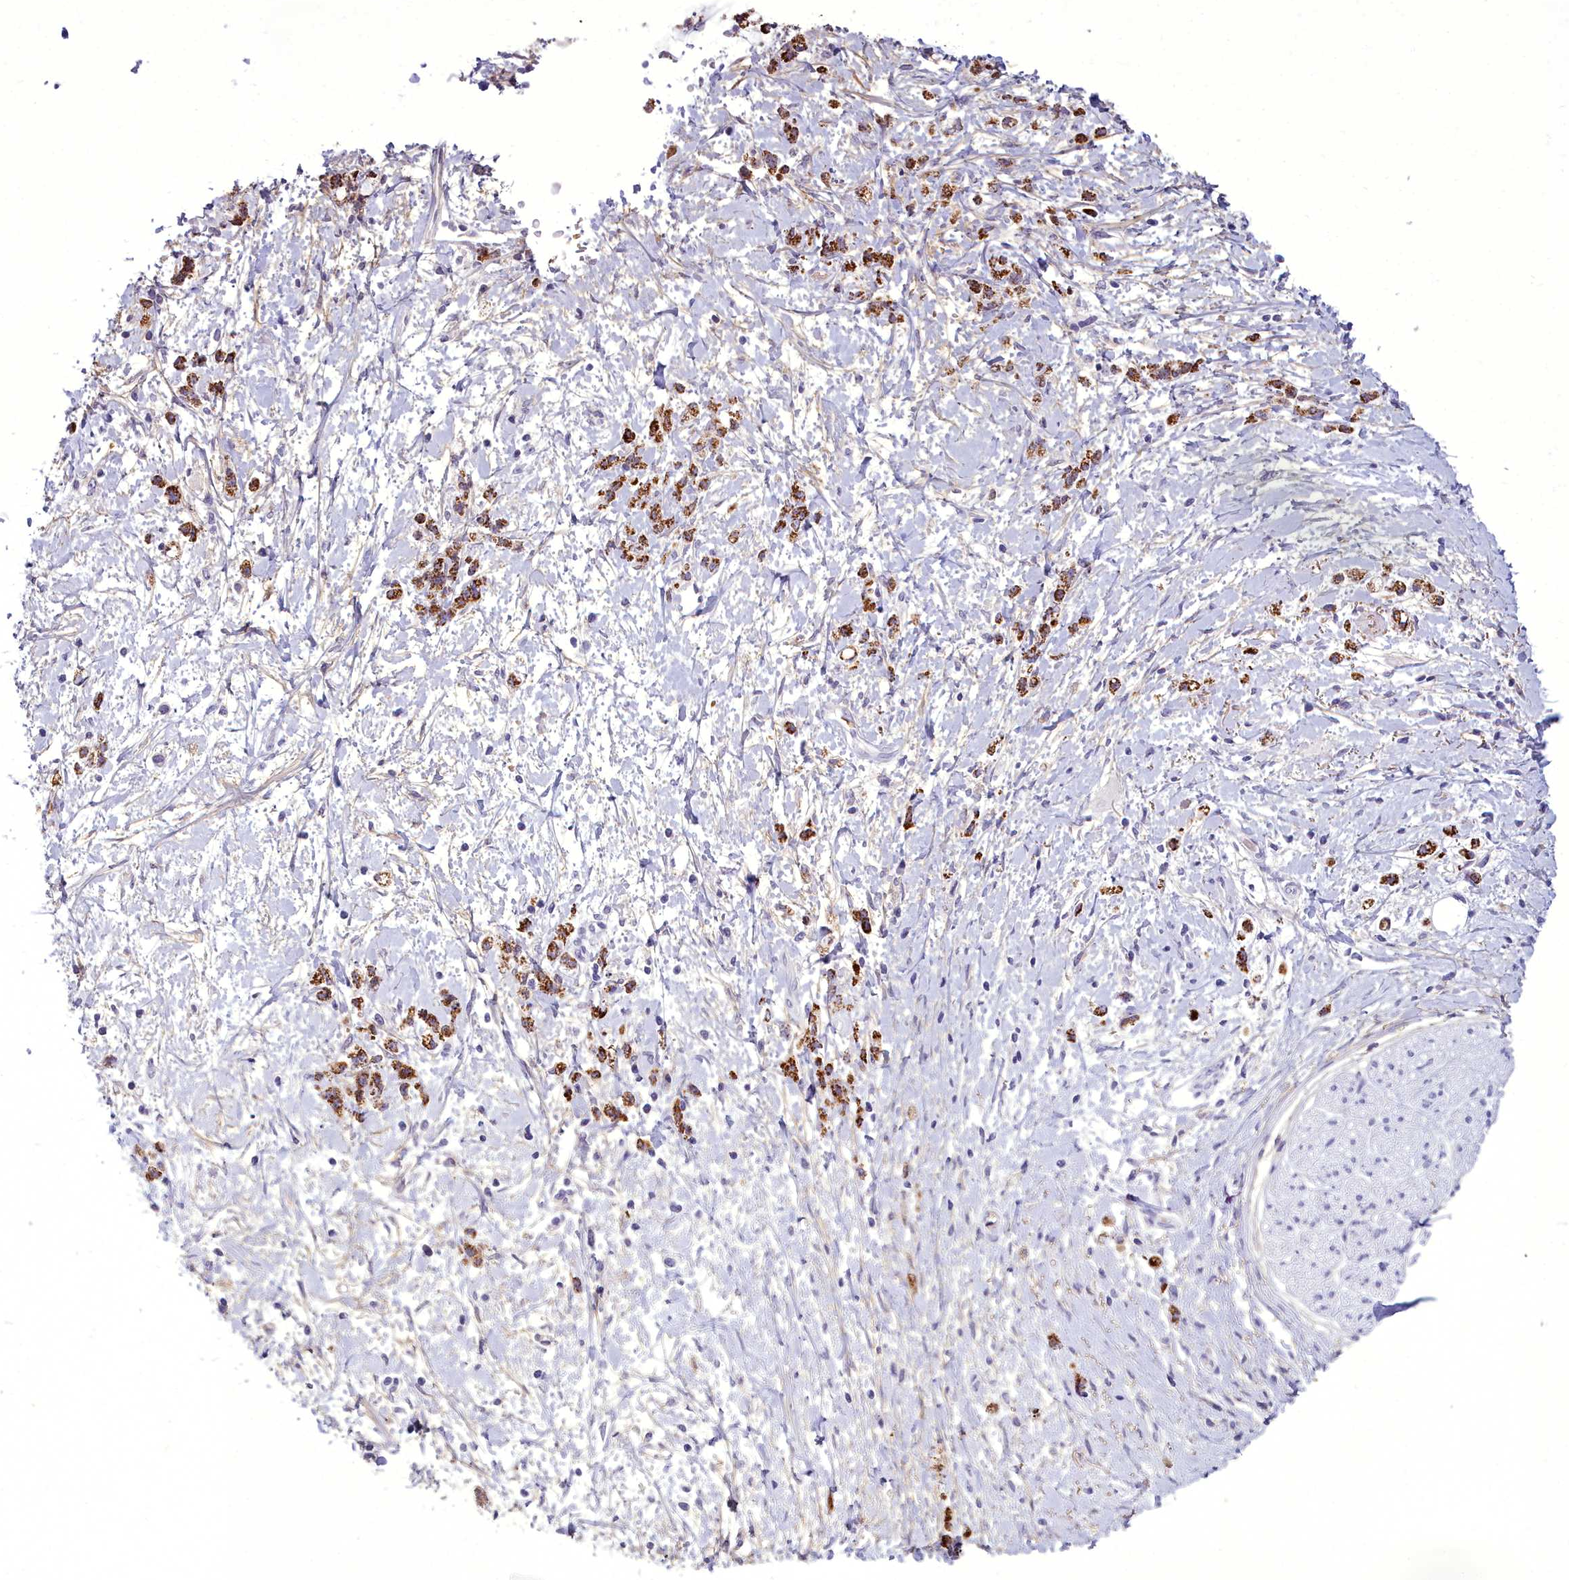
{"staining": {"intensity": "strong", "quantity": "25%-75%", "location": "cytoplasmic/membranous"}, "tissue": "stomach cancer", "cell_type": "Tumor cells", "image_type": "cancer", "snomed": [{"axis": "morphology", "description": "Adenocarcinoma, NOS"}, {"axis": "topography", "description": "Stomach"}], "caption": "Protein staining shows strong cytoplasmic/membranous expression in approximately 25%-75% of tumor cells in stomach cancer.", "gene": "OSTN", "patient": {"sex": "female", "age": 60}}